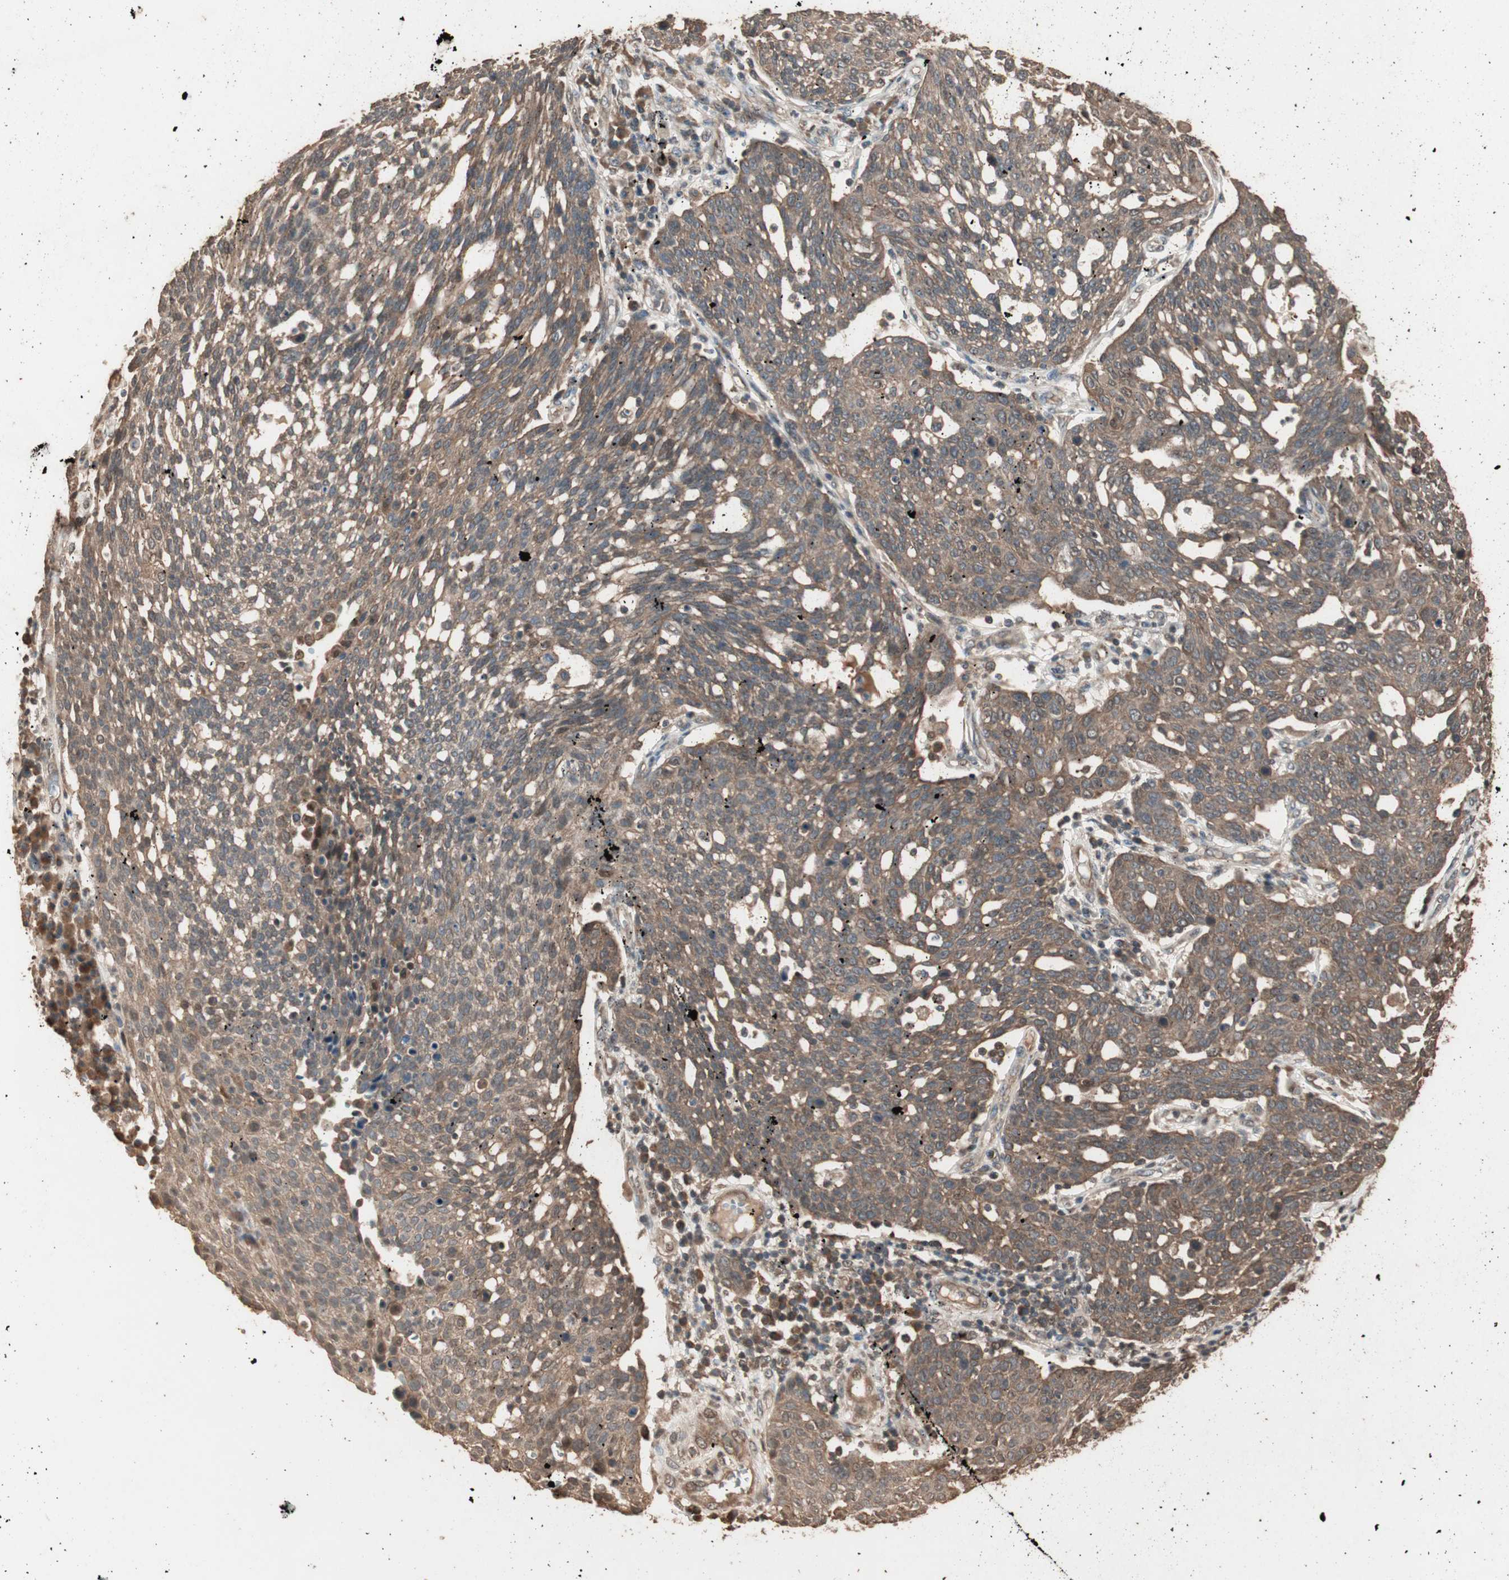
{"staining": {"intensity": "moderate", "quantity": ">75%", "location": "cytoplasmic/membranous"}, "tissue": "cervical cancer", "cell_type": "Tumor cells", "image_type": "cancer", "snomed": [{"axis": "morphology", "description": "Squamous cell carcinoma, NOS"}, {"axis": "topography", "description": "Cervix"}], "caption": "Brown immunohistochemical staining in cervical squamous cell carcinoma exhibits moderate cytoplasmic/membranous expression in approximately >75% of tumor cells. The protein is stained brown, and the nuclei are stained in blue (DAB (3,3'-diaminobenzidine) IHC with brightfield microscopy, high magnification).", "gene": "USP20", "patient": {"sex": "female", "age": 34}}